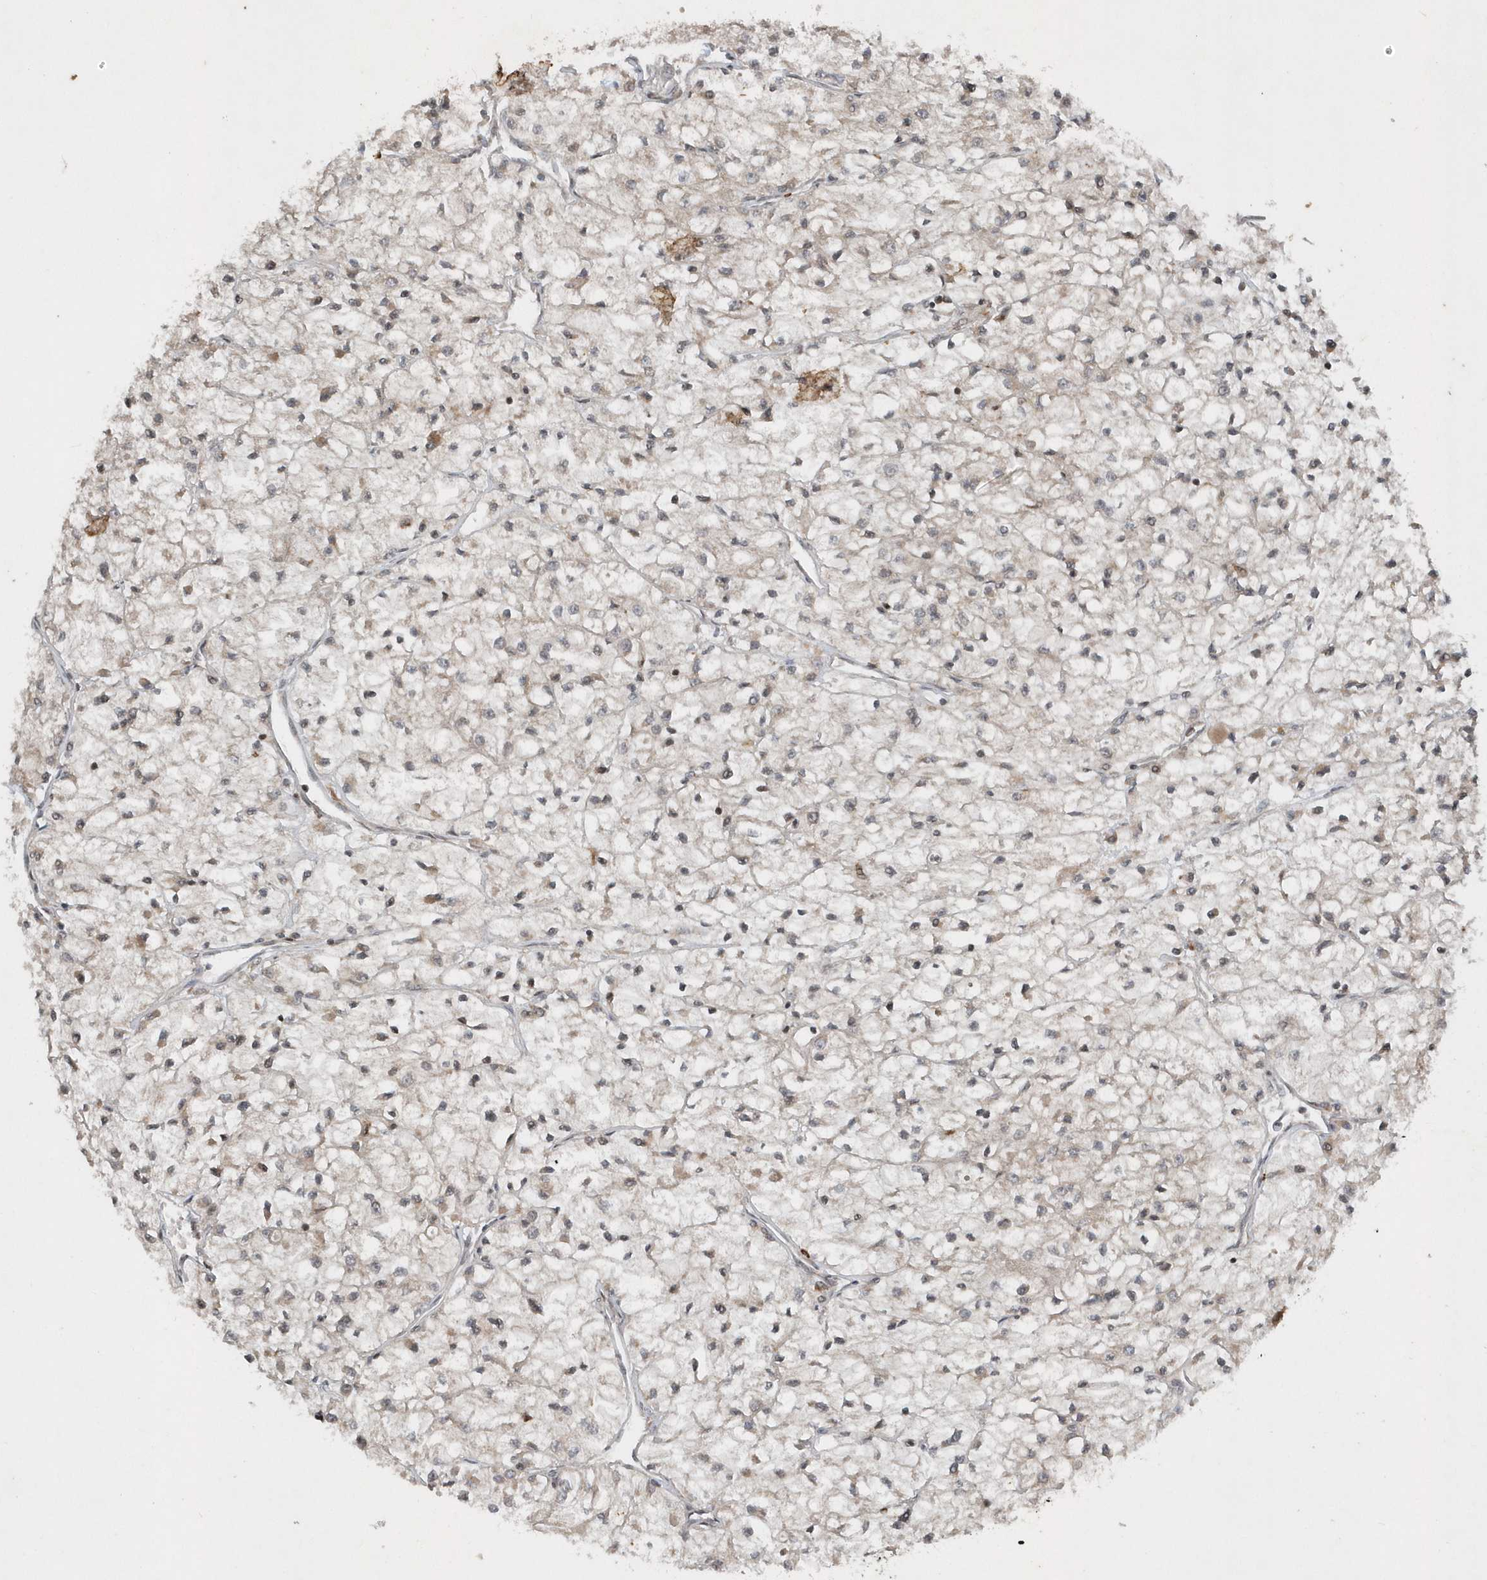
{"staining": {"intensity": "weak", "quantity": "25%-75%", "location": "cytoplasmic/membranous"}, "tissue": "renal cancer", "cell_type": "Tumor cells", "image_type": "cancer", "snomed": [{"axis": "morphology", "description": "Adenocarcinoma, NOS"}, {"axis": "topography", "description": "Kidney"}], "caption": "About 25%-75% of tumor cells in human renal adenocarcinoma demonstrate weak cytoplasmic/membranous protein positivity as visualized by brown immunohistochemical staining.", "gene": "EIF2B1", "patient": {"sex": "male", "age": 80}}